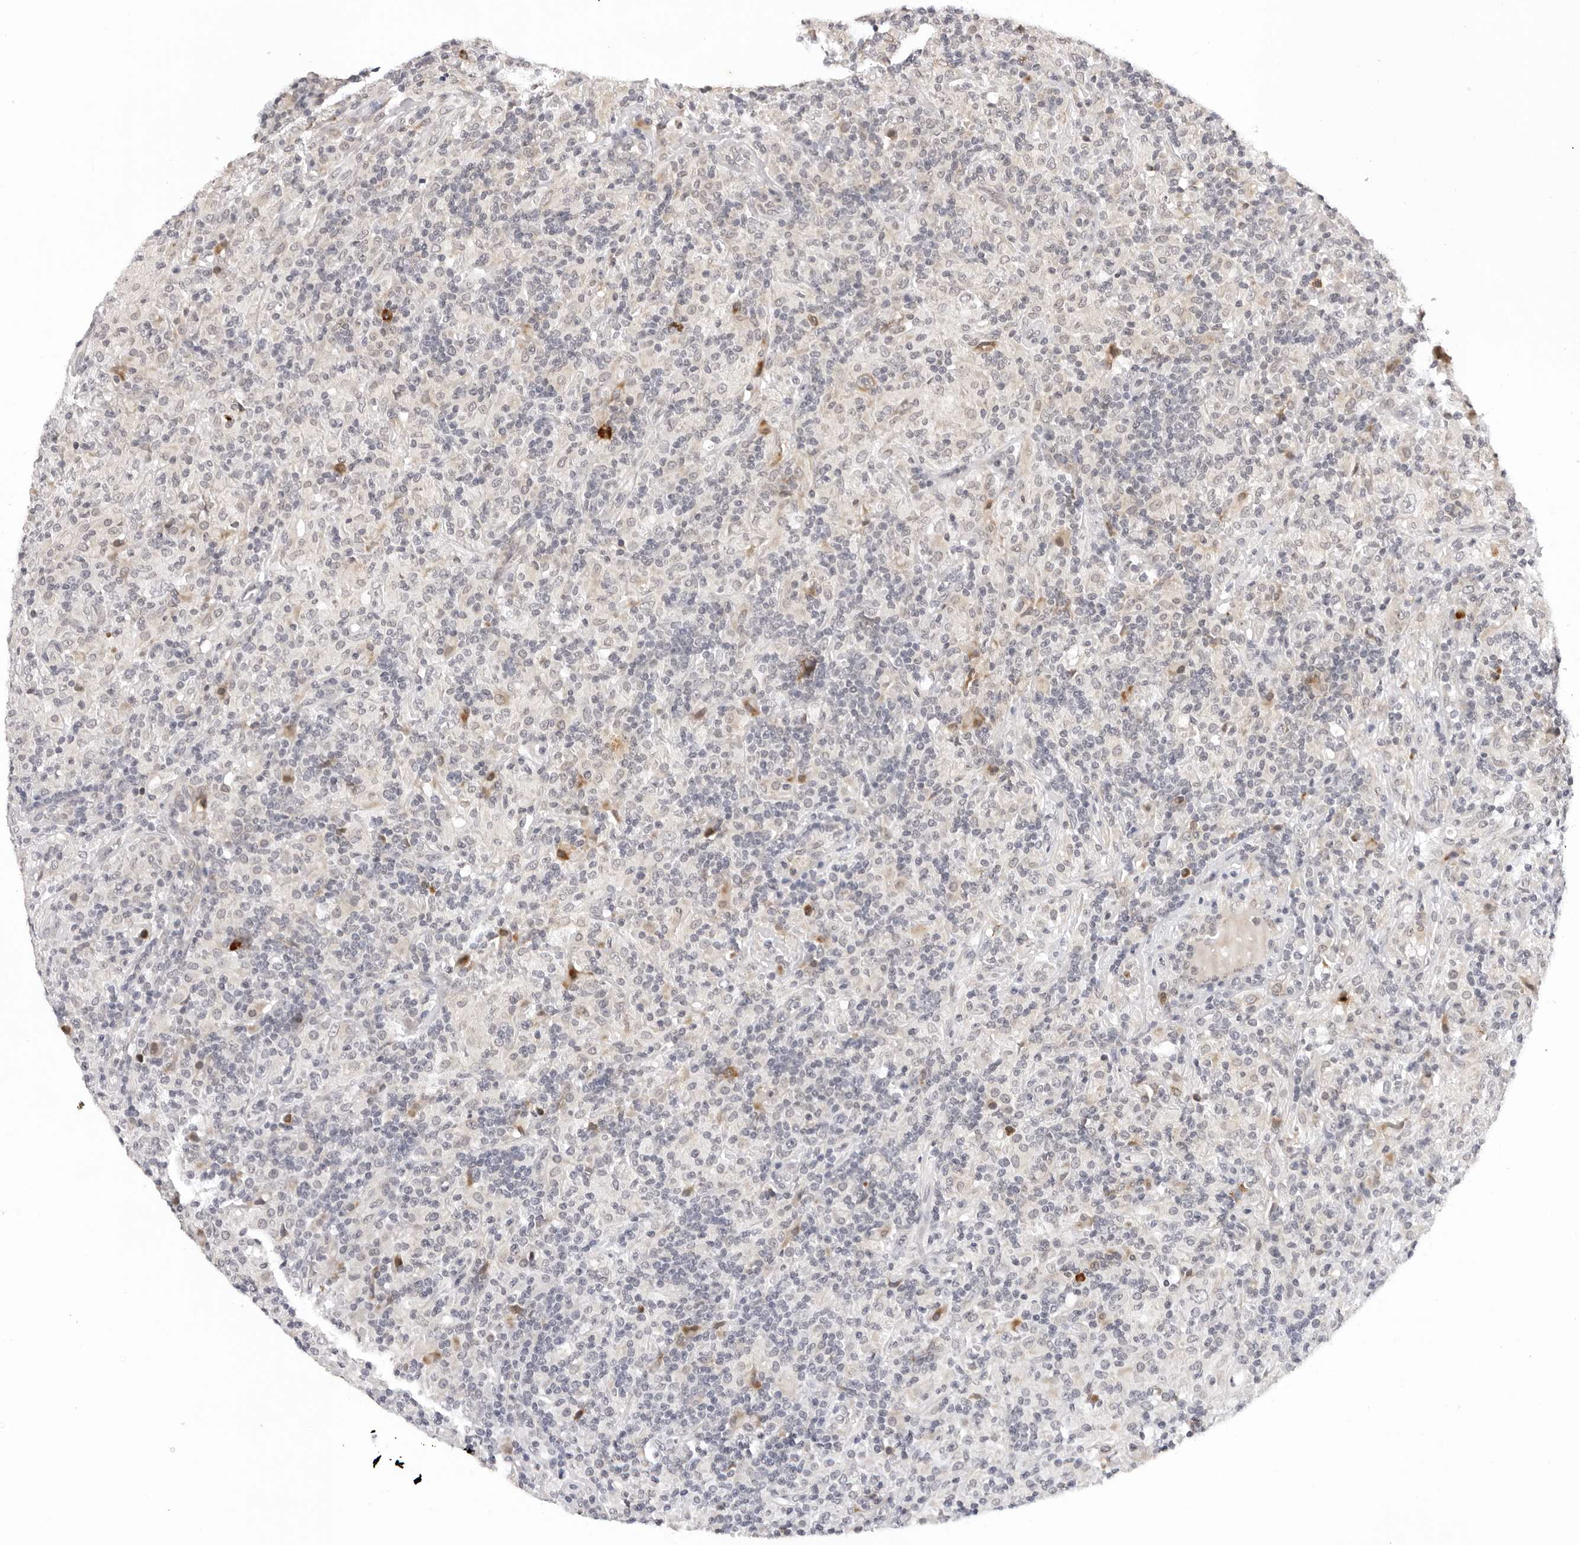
{"staining": {"intensity": "weak", "quantity": "<25%", "location": "cytoplasmic/membranous"}, "tissue": "lymphoma", "cell_type": "Tumor cells", "image_type": "cancer", "snomed": [{"axis": "morphology", "description": "Hodgkin's disease, NOS"}, {"axis": "topography", "description": "Lymph node"}], "caption": "This is an immunohistochemistry (IHC) histopathology image of human Hodgkin's disease. There is no staining in tumor cells.", "gene": "IL17RA", "patient": {"sex": "male", "age": 70}}